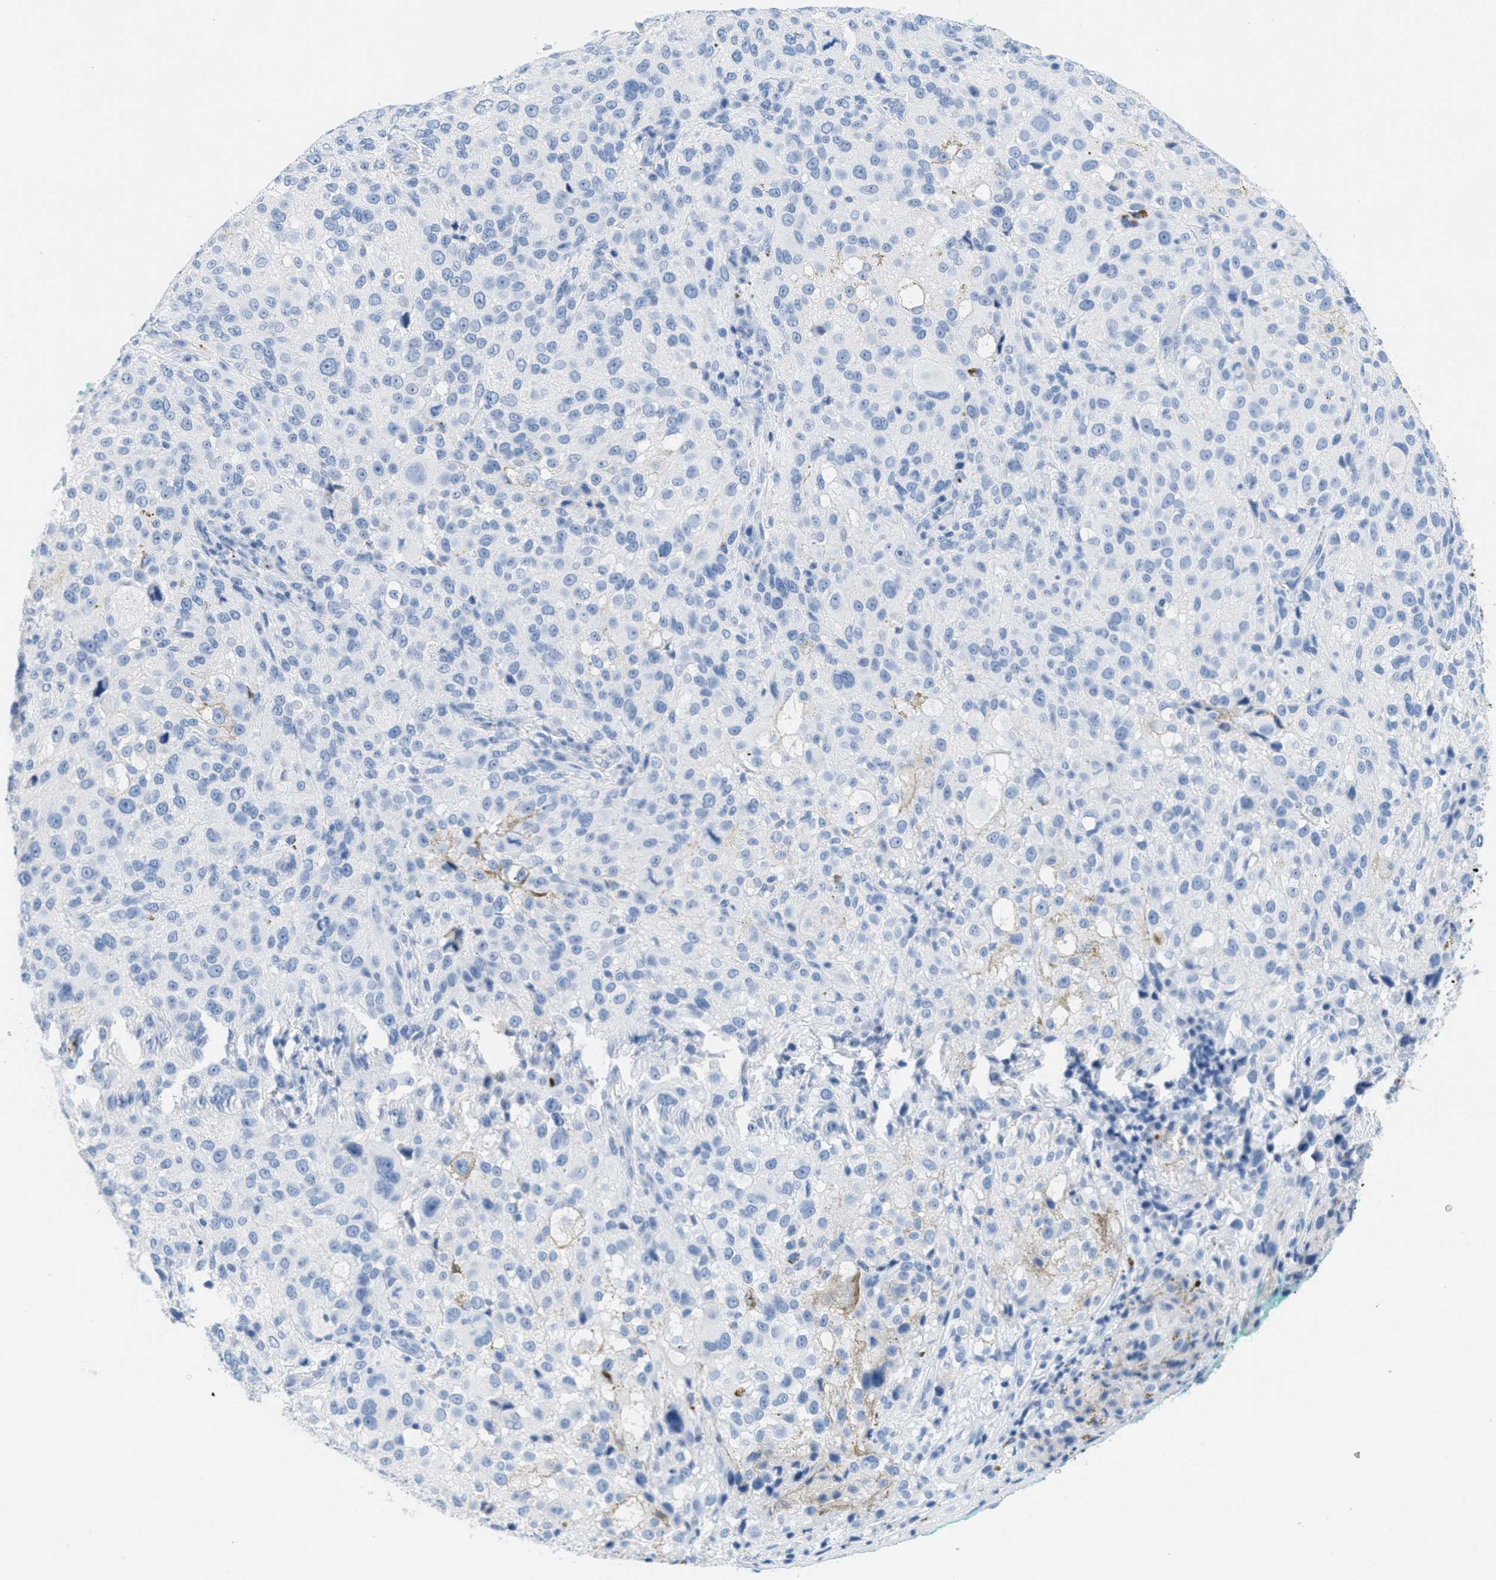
{"staining": {"intensity": "negative", "quantity": "none", "location": "none"}, "tissue": "melanoma", "cell_type": "Tumor cells", "image_type": "cancer", "snomed": [{"axis": "morphology", "description": "Necrosis, NOS"}, {"axis": "morphology", "description": "Malignant melanoma, NOS"}, {"axis": "topography", "description": "Skin"}], "caption": "Tumor cells show no significant protein staining in malignant melanoma.", "gene": "GPM6A", "patient": {"sex": "female", "age": 87}}